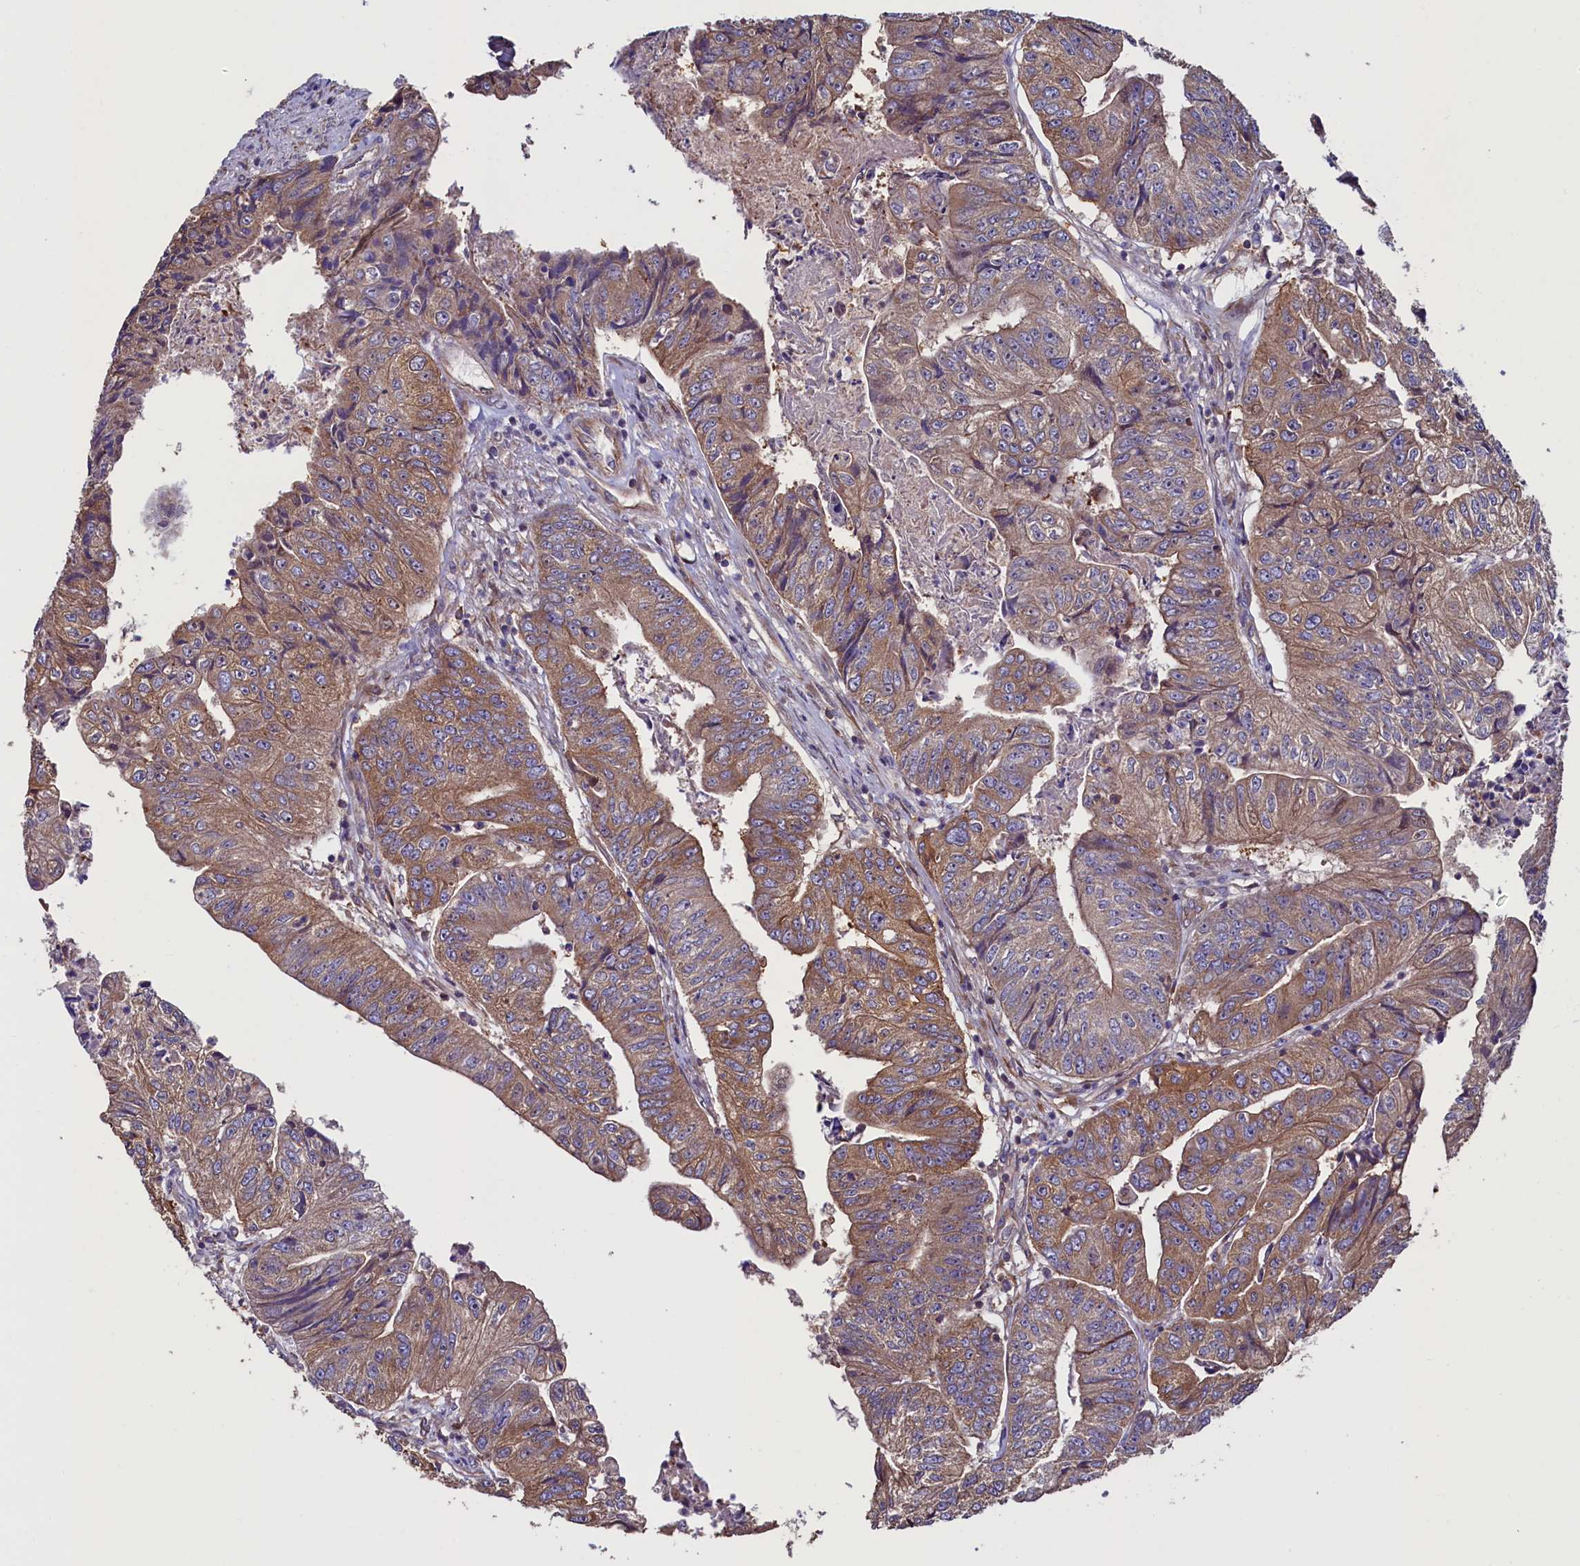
{"staining": {"intensity": "moderate", "quantity": ">75%", "location": "cytoplasmic/membranous"}, "tissue": "colorectal cancer", "cell_type": "Tumor cells", "image_type": "cancer", "snomed": [{"axis": "morphology", "description": "Adenocarcinoma, NOS"}, {"axis": "topography", "description": "Colon"}], "caption": "This photomicrograph demonstrates colorectal adenocarcinoma stained with immunohistochemistry (IHC) to label a protein in brown. The cytoplasmic/membranous of tumor cells show moderate positivity for the protein. Nuclei are counter-stained blue.", "gene": "ATXN2L", "patient": {"sex": "female", "age": 67}}